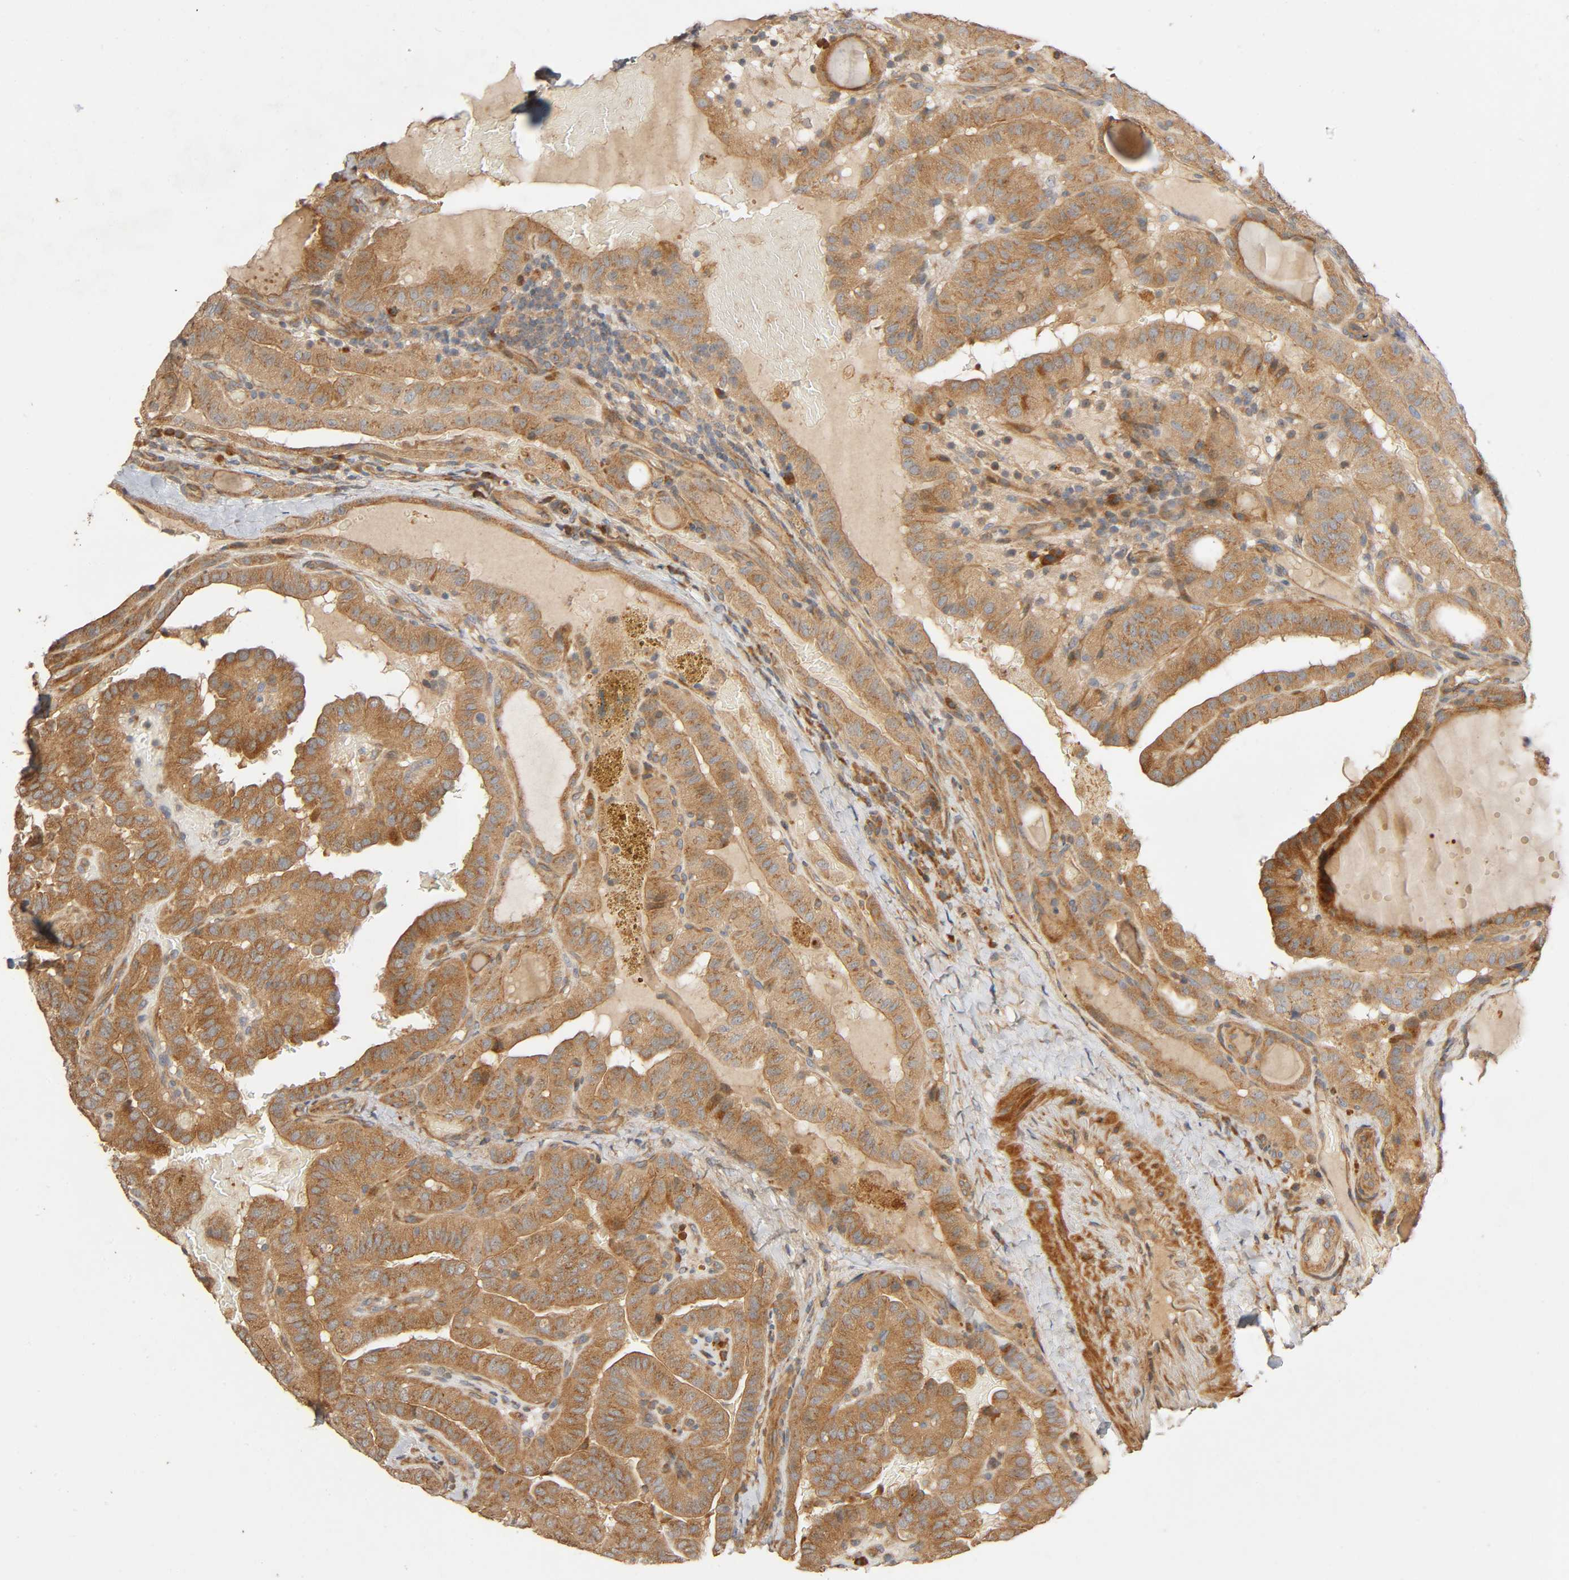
{"staining": {"intensity": "moderate", "quantity": ">75%", "location": "cytoplasmic/membranous"}, "tissue": "thyroid cancer", "cell_type": "Tumor cells", "image_type": "cancer", "snomed": [{"axis": "morphology", "description": "Papillary adenocarcinoma, NOS"}, {"axis": "topography", "description": "Thyroid gland"}], "caption": "Protein staining demonstrates moderate cytoplasmic/membranous expression in about >75% of tumor cells in thyroid cancer. The staining was performed using DAB to visualize the protein expression in brown, while the nuclei were stained in blue with hematoxylin (Magnification: 20x).", "gene": "SGSM1", "patient": {"sex": "male", "age": 77}}